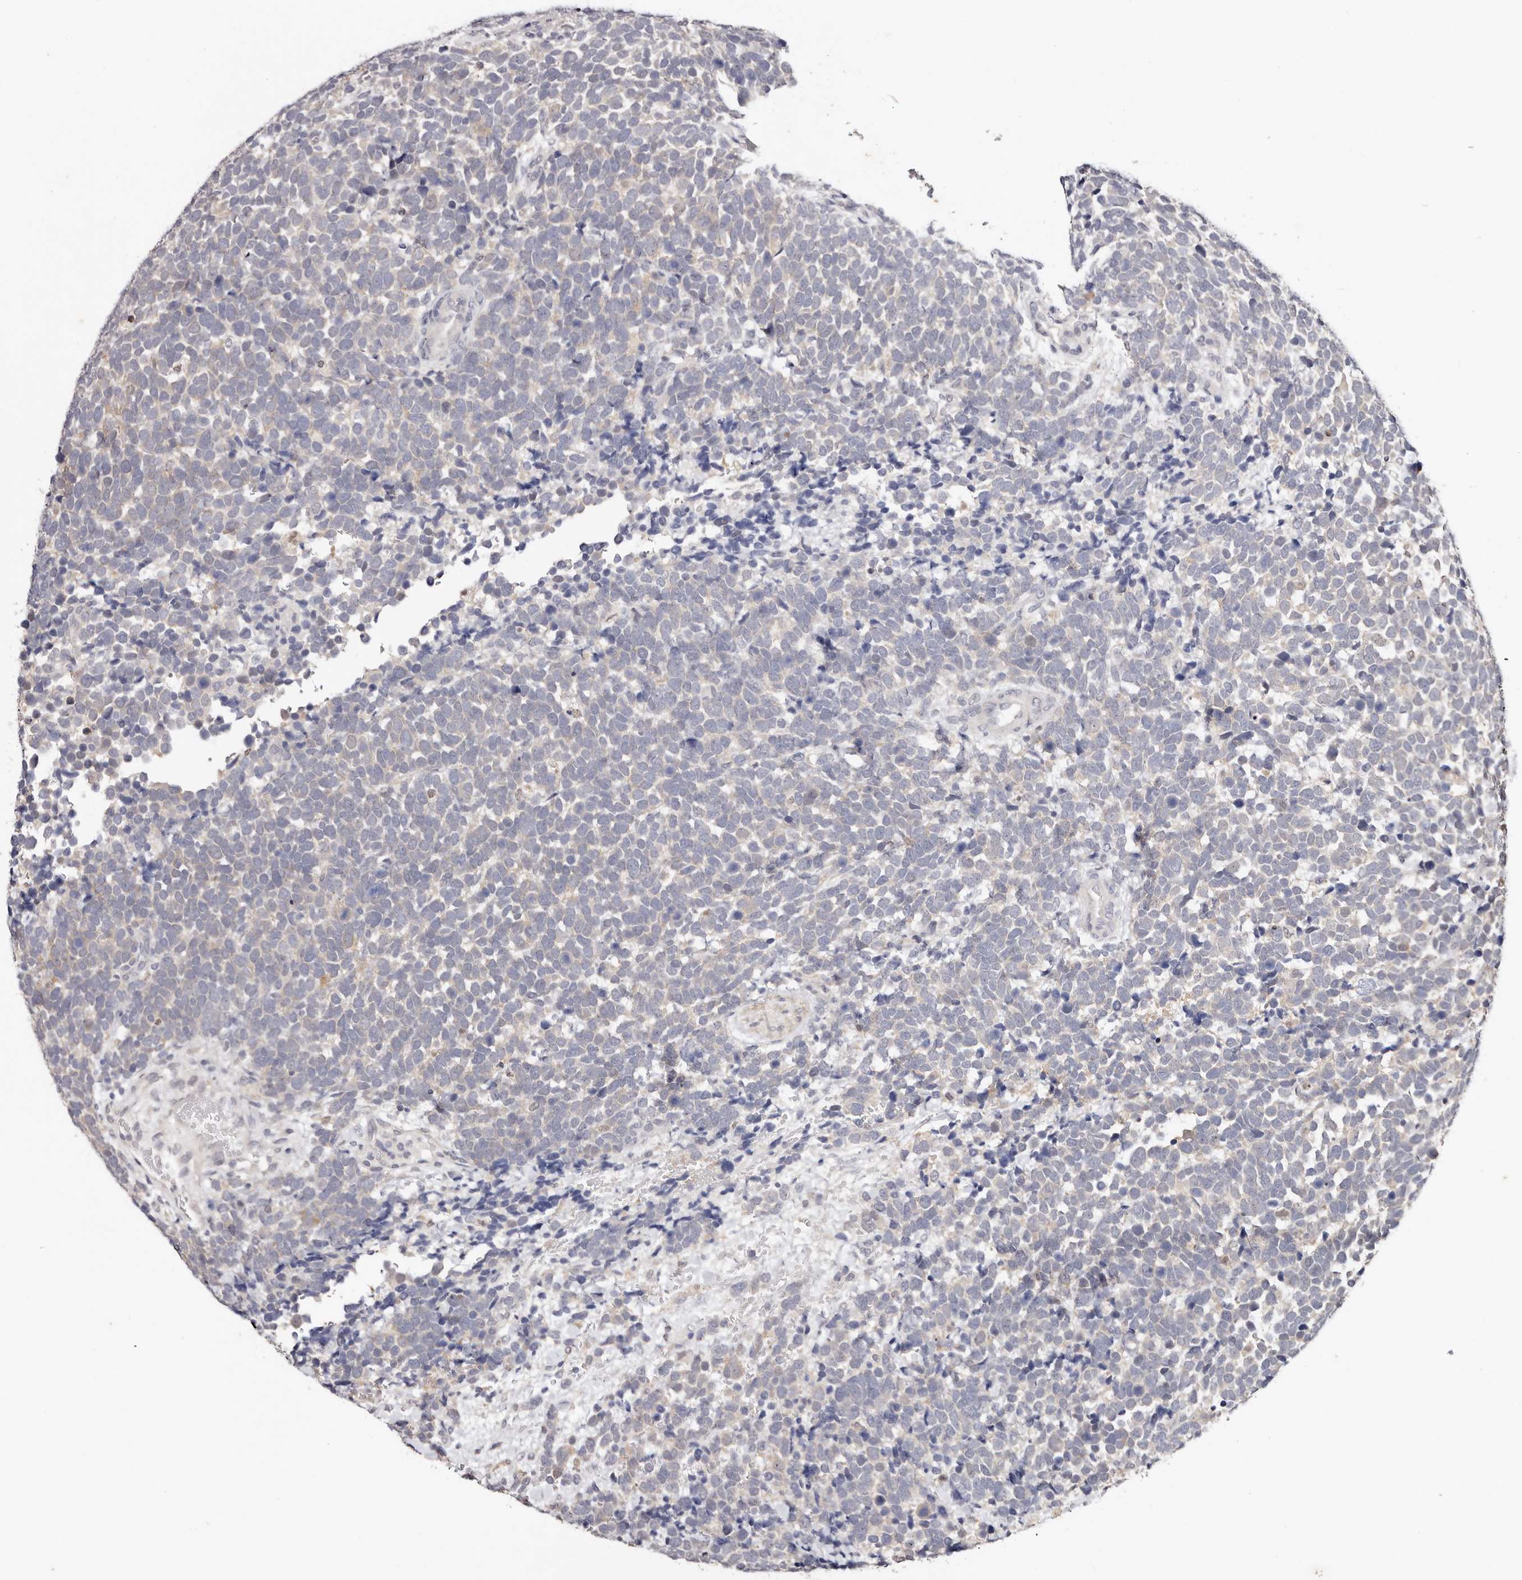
{"staining": {"intensity": "negative", "quantity": "none", "location": "none"}, "tissue": "urothelial cancer", "cell_type": "Tumor cells", "image_type": "cancer", "snomed": [{"axis": "morphology", "description": "Urothelial carcinoma, High grade"}, {"axis": "topography", "description": "Urinary bladder"}], "caption": "This is an immunohistochemistry (IHC) micrograph of human urothelial carcinoma (high-grade). There is no expression in tumor cells.", "gene": "TYW3", "patient": {"sex": "female", "age": 82}}